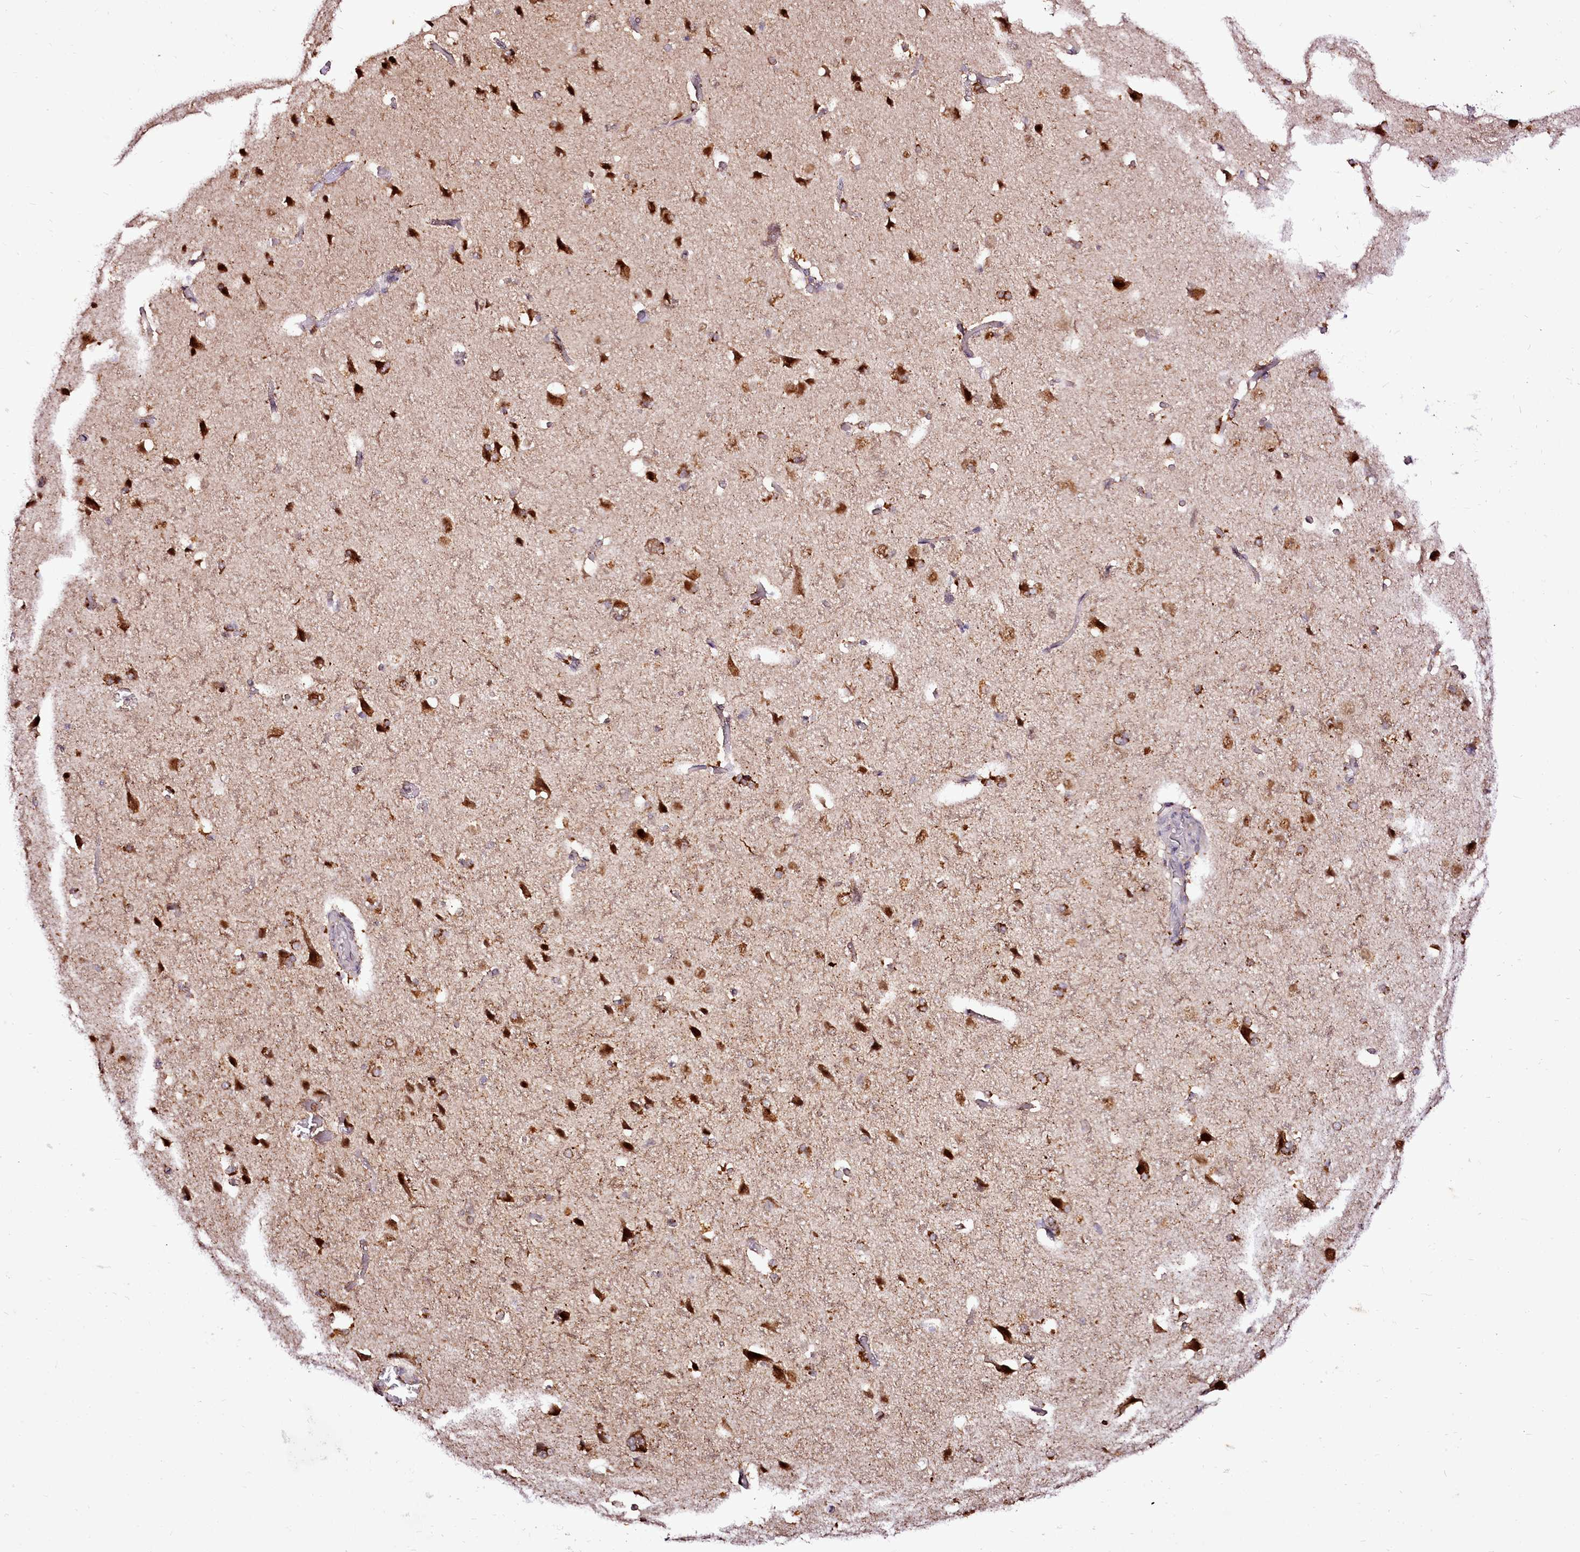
{"staining": {"intensity": "negative", "quantity": "none", "location": "none"}, "tissue": "cerebral cortex", "cell_type": "Endothelial cells", "image_type": "normal", "snomed": [{"axis": "morphology", "description": "Normal tissue, NOS"}, {"axis": "topography", "description": "Cerebral cortex"}], "caption": "IHC of unremarkable human cerebral cortex shows no expression in endothelial cells. (IHC, brightfield microscopy, high magnification).", "gene": "EDIL3", "patient": {"sex": "male", "age": 62}}